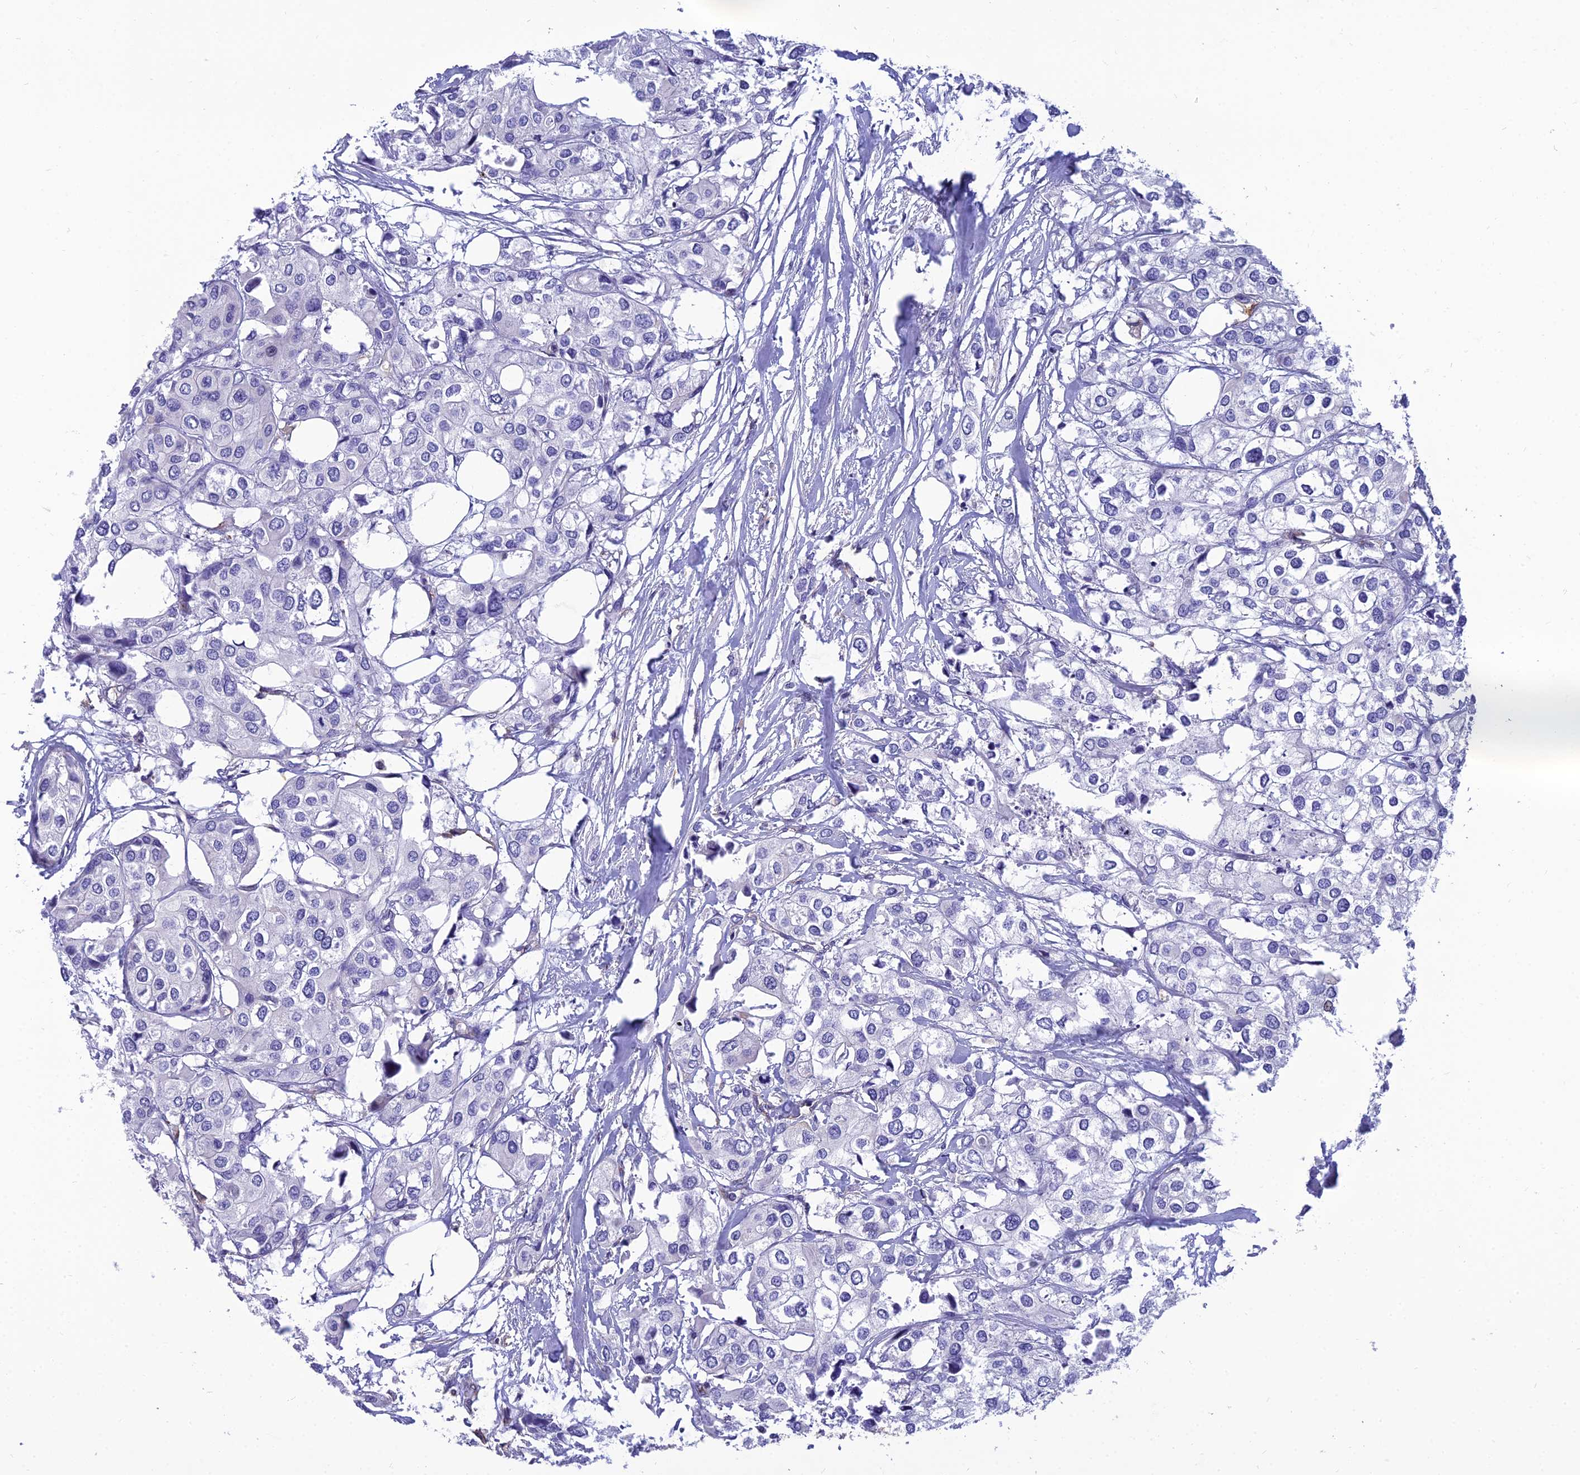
{"staining": {"intensity": "negative", "quantity": "none", "location": "none"}, "tissue": "urothelial cancer", "cell_type": "Tumor cells", "image_type": "cancer", "snomed": [{"axis": "morphology", "description": "Urothelial carcinoma, High grade"}, {"axis": "topography", "description": "Urinary bladder"}], "caption": "IHC photomicrograph of neoplastic tissue: high-grade urothelial carcinoma stained with DAB reveals no significant protein staining in tumor cells.", "gene": "PPP1R18", "patient": {"sex": "male", "age": 64}}